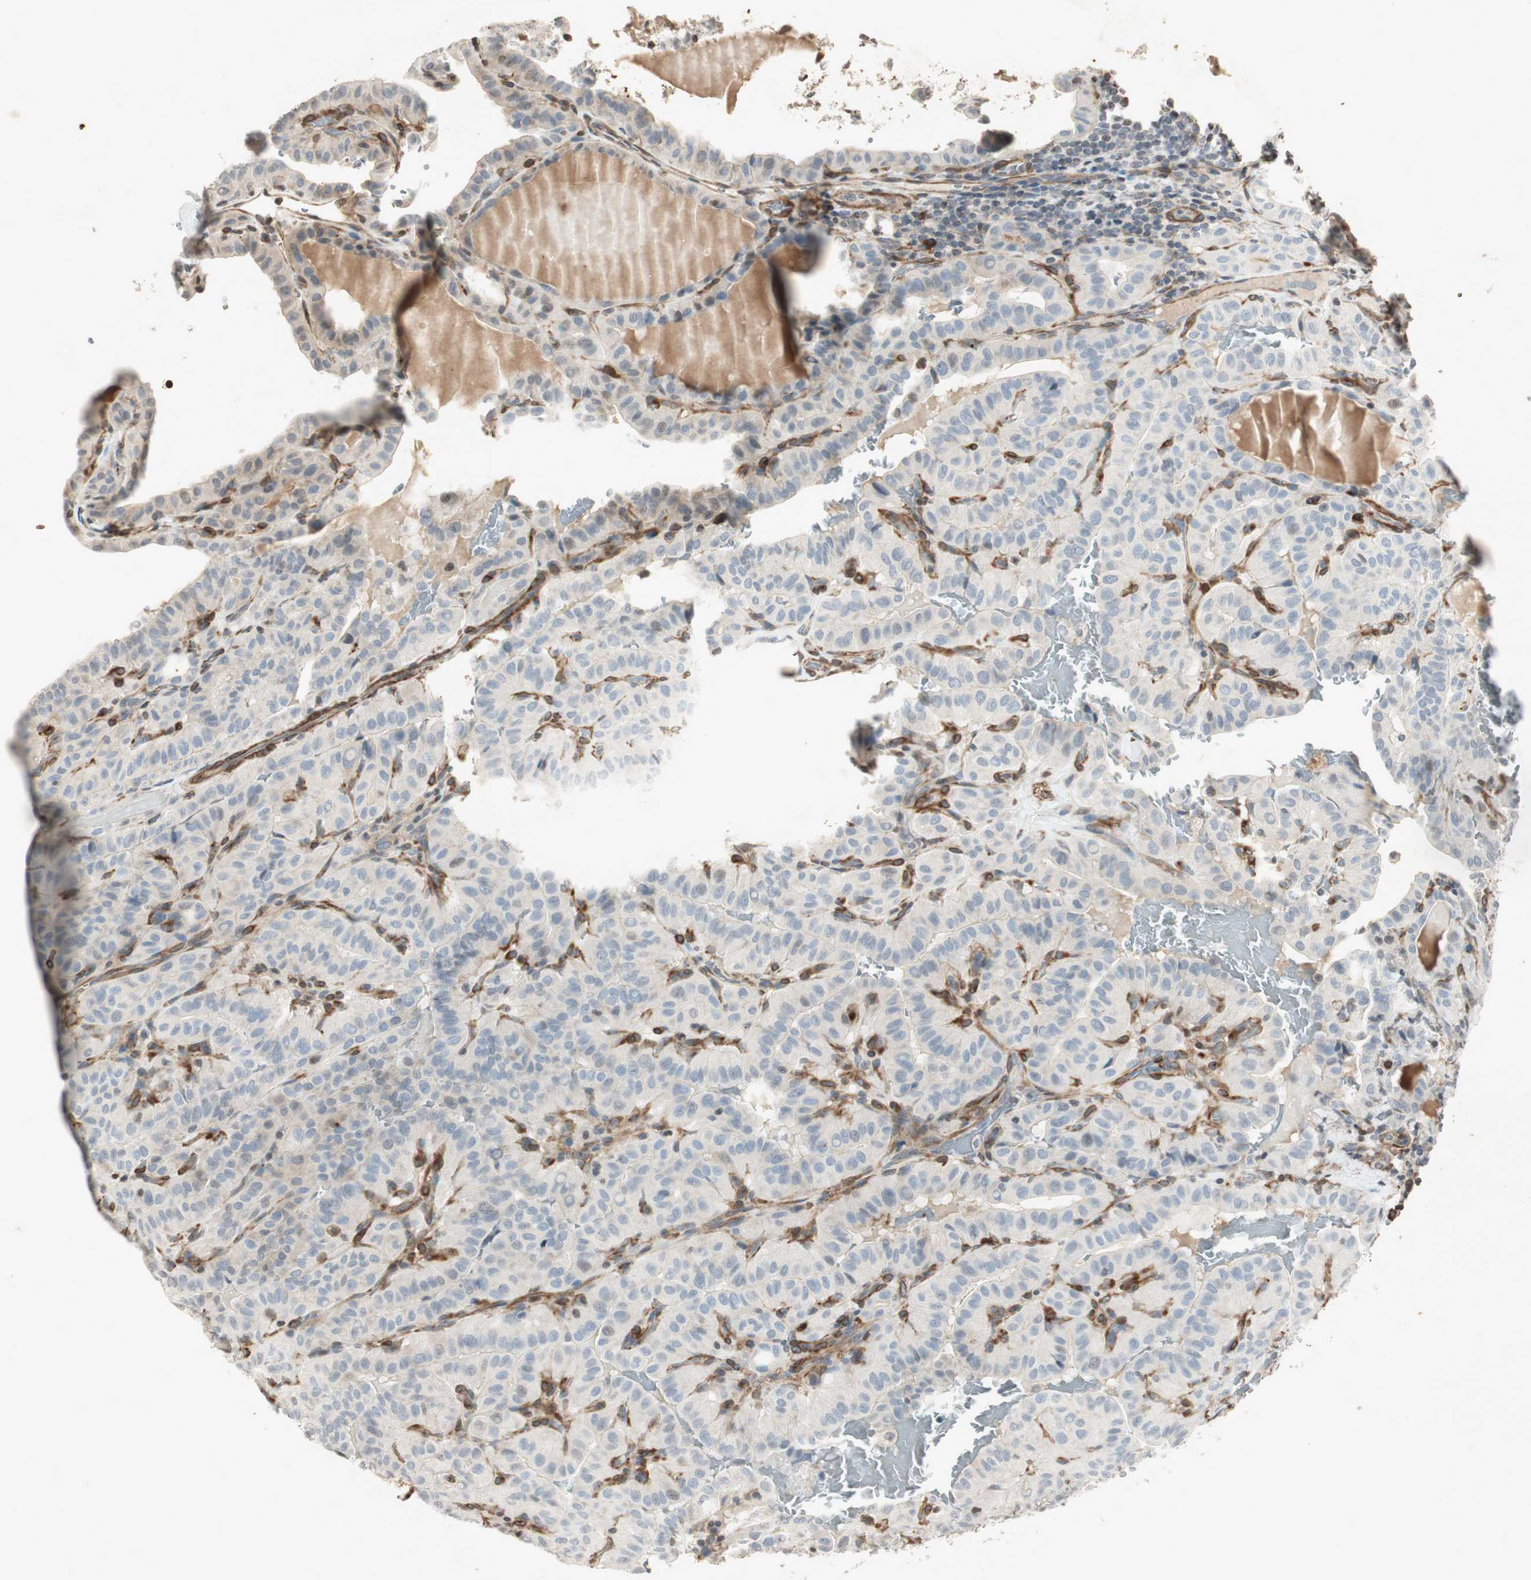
{"staining": {"intensity": "negative", "quantity": "none", "location": "none"}, "tissue": "thyroid cancer", "cell_type": "Tumor cells", "image_type": "cancer", "snomed": [{"axis": "morphology", "description": "Papillary adenocarcinoma, NOS"}, {"axis": "topography", "description": "Thyroid gland"}], "caption": "There is no significant staining in tumor cells of thyroid cancer (papillary adenocarcinoma). (DAB (3,3'-diaminobenzidine) immunohistochemistry (IHC), high magnification).", "gene": "PRKG1", "patient": {"sex": "male", "age": 77}}